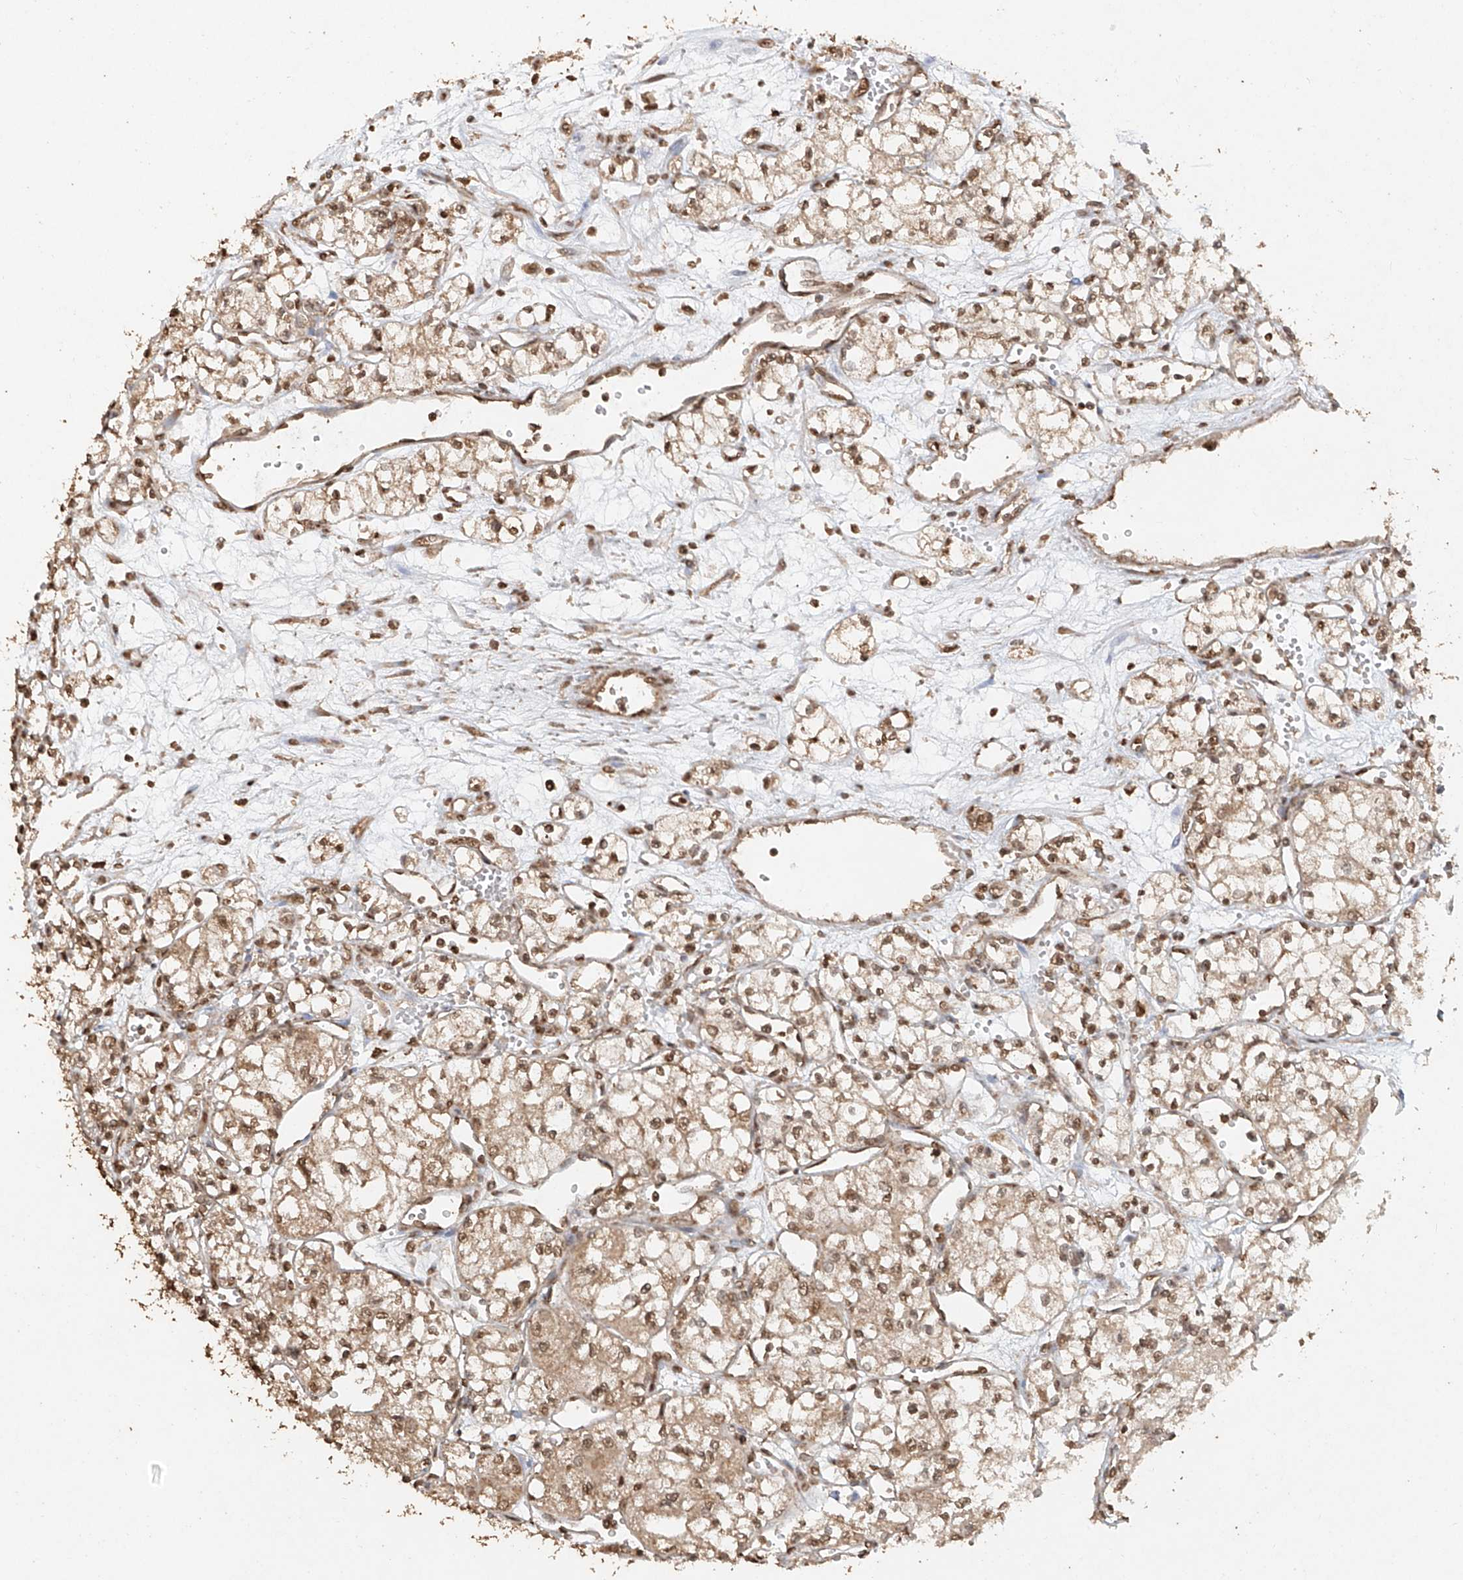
{"staining": {"intensity": "moderate", "quantity": ">75%", "location": "cytoplasmic/membranous,nuclear"}, "tissue": "renal cancer", "cell_type": "Tumor cells", "image_type": "cancer", "snomed": [{"axis": "morphology", "description": "Normal tissue, NOS"}, {"axis": "morphology", "description": "Adenocarcinoma, NOS"}, {"axis": "topography", "description": "Kidney"}], "caption": "Adenocarcinoma (renal) was stained to show a protein in brown. There is medium levels of moderate cytoplasmic/membranous and nuclear positivity in about >75% of tumor cells.", "gene": "TIGAR", "patient": {"sex": "male", "age": 59}}